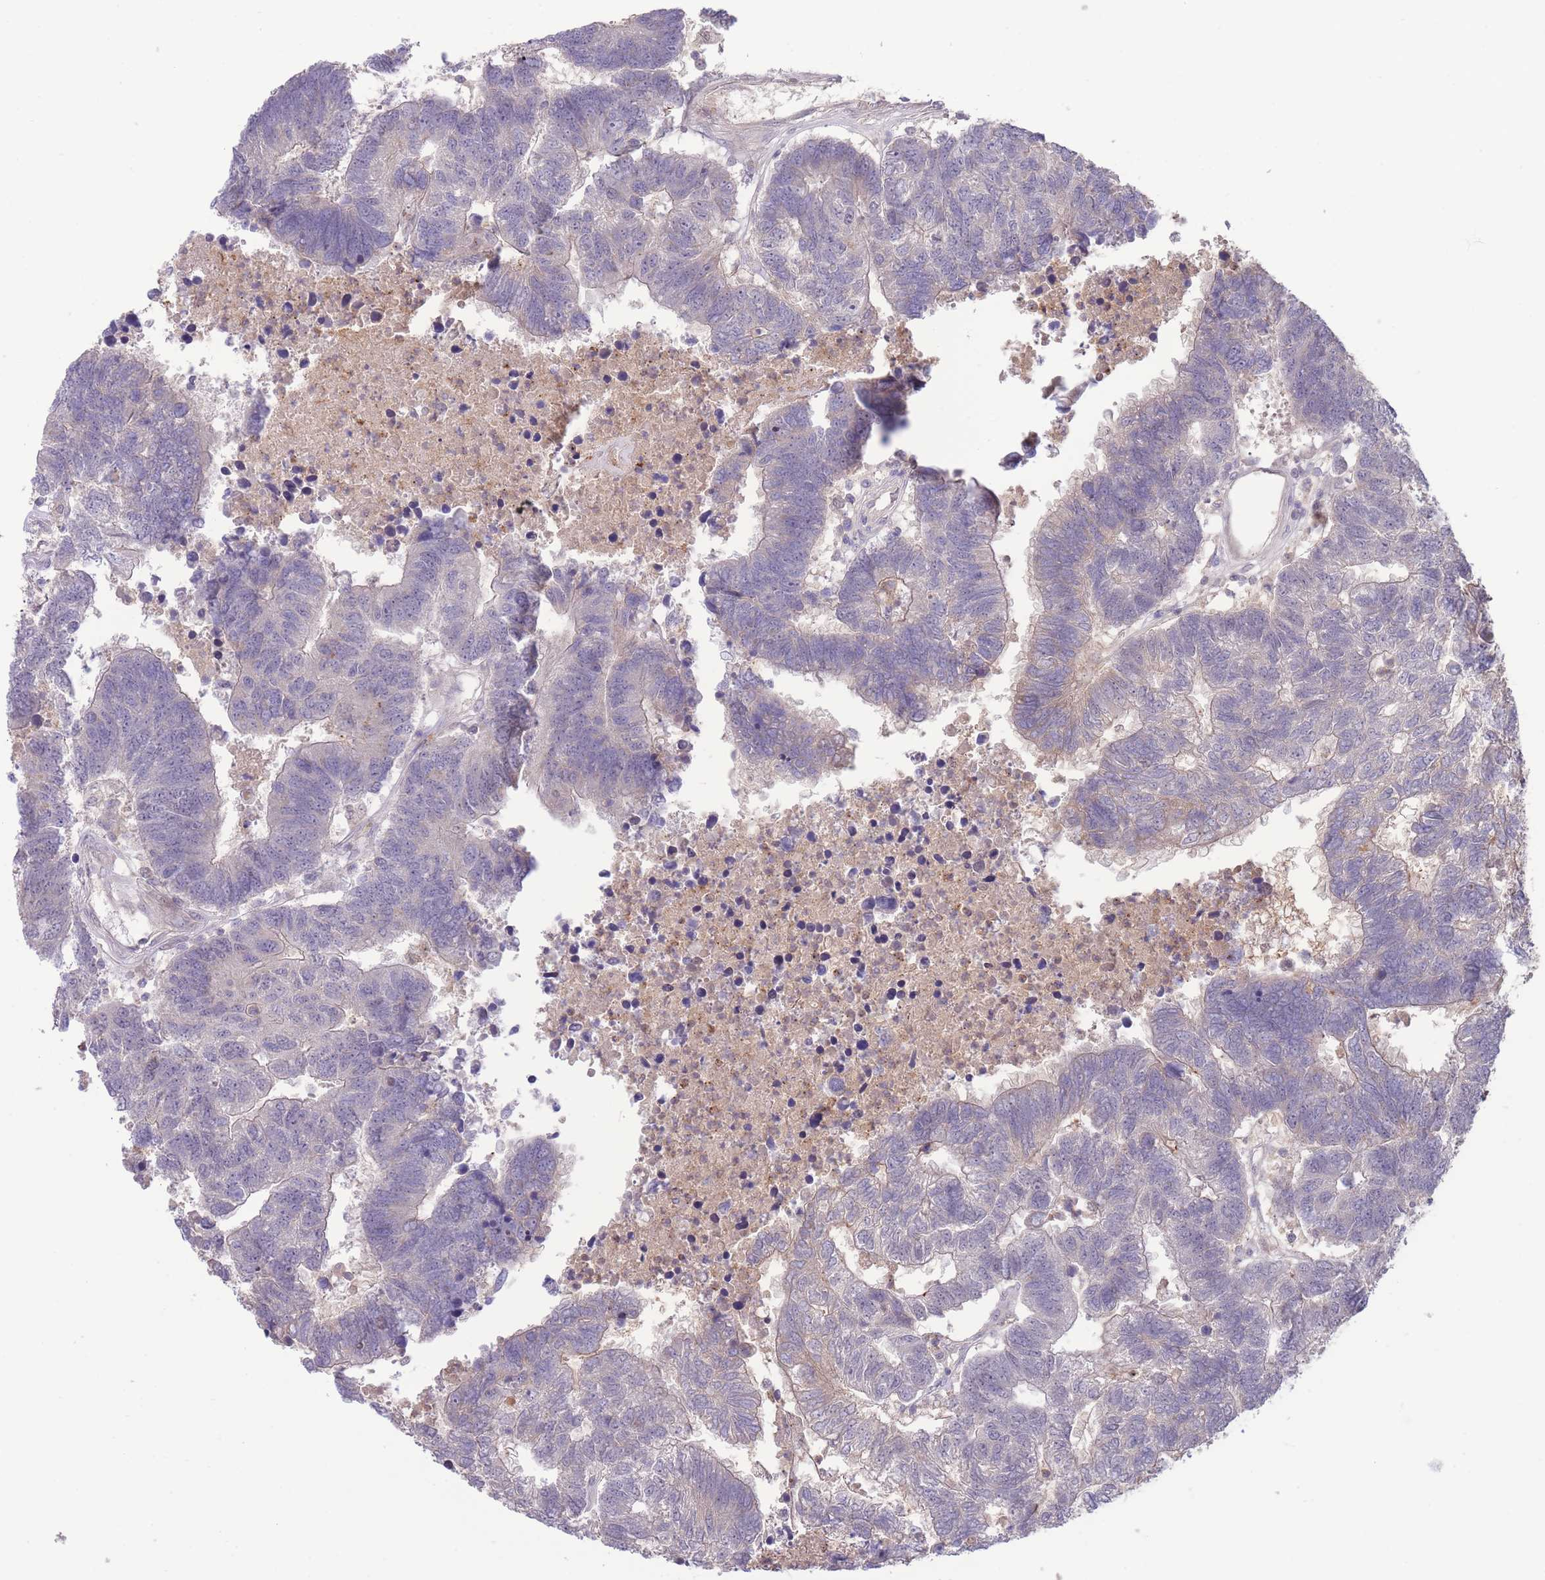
{"staining": {"intensity": "negative", "quantity": "none", "location": "none"}, "tissue": "colorectal cancer", "cell_type": "Tumor cells", "image_type": "cancer", "snomed": [{"axis": "morphology", "description": "Adenocarcinoma, NOS"}, {"axis": "topography", "description": "Colon"}], "caption": "Adenocarcinoma (colorectal) stained for a protein using immunohistochemistry (IHC) reveals no staining tumor cells.", "gene": "ZNF304", "patient": {"sex": "female", "age": 48}}